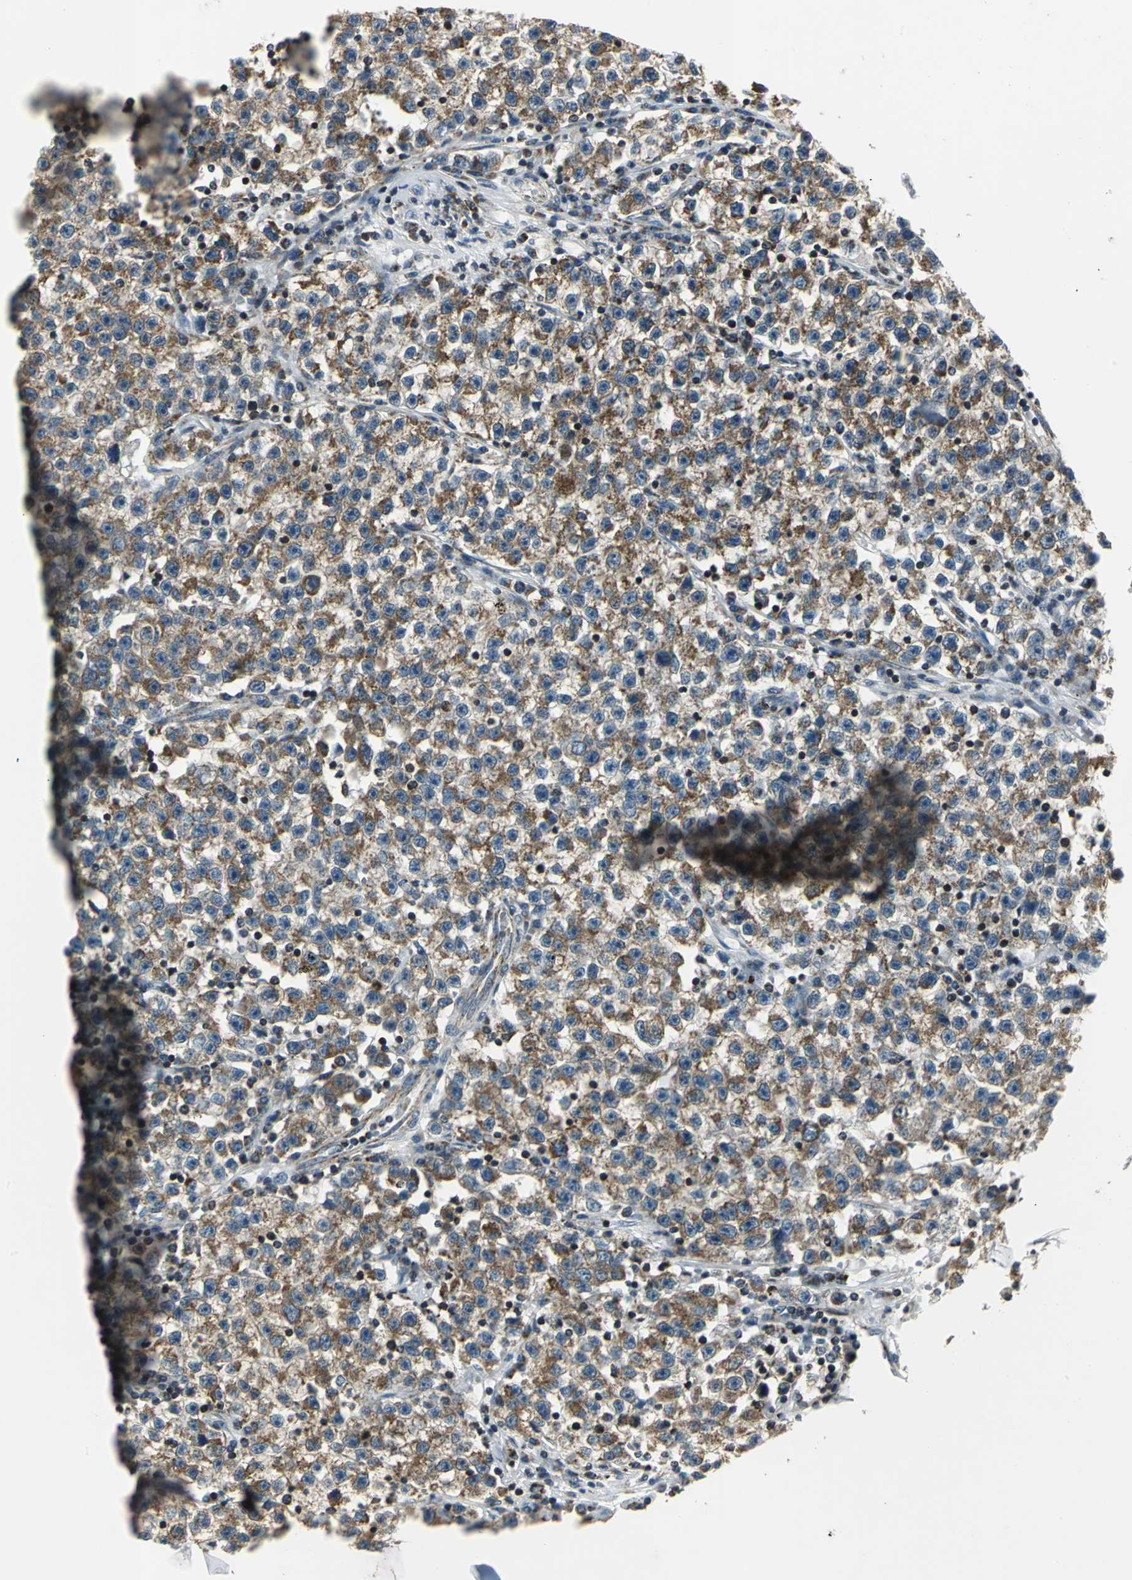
{"staining": {"intensity": "strong", "quantity": ">75%", "location": "cytoplasmic/membranous"}, "tissue": "testis cancer", "cell_type": "Tumor cells", "image_type": "cancer", "snomed": [{"axis": "morphology", "description": "Seminoma, NOS"}, {"axis": "topography", "description": "Testis"}], "caption": "Immunohistochemistry (IHC) (DAB) staining of human testis seminoma displays strong cytoplasmic/membranous protein expression in about >75% of tumor cells.", "gene": "USP40", "patient": {"sex": "male", "age": 22}}